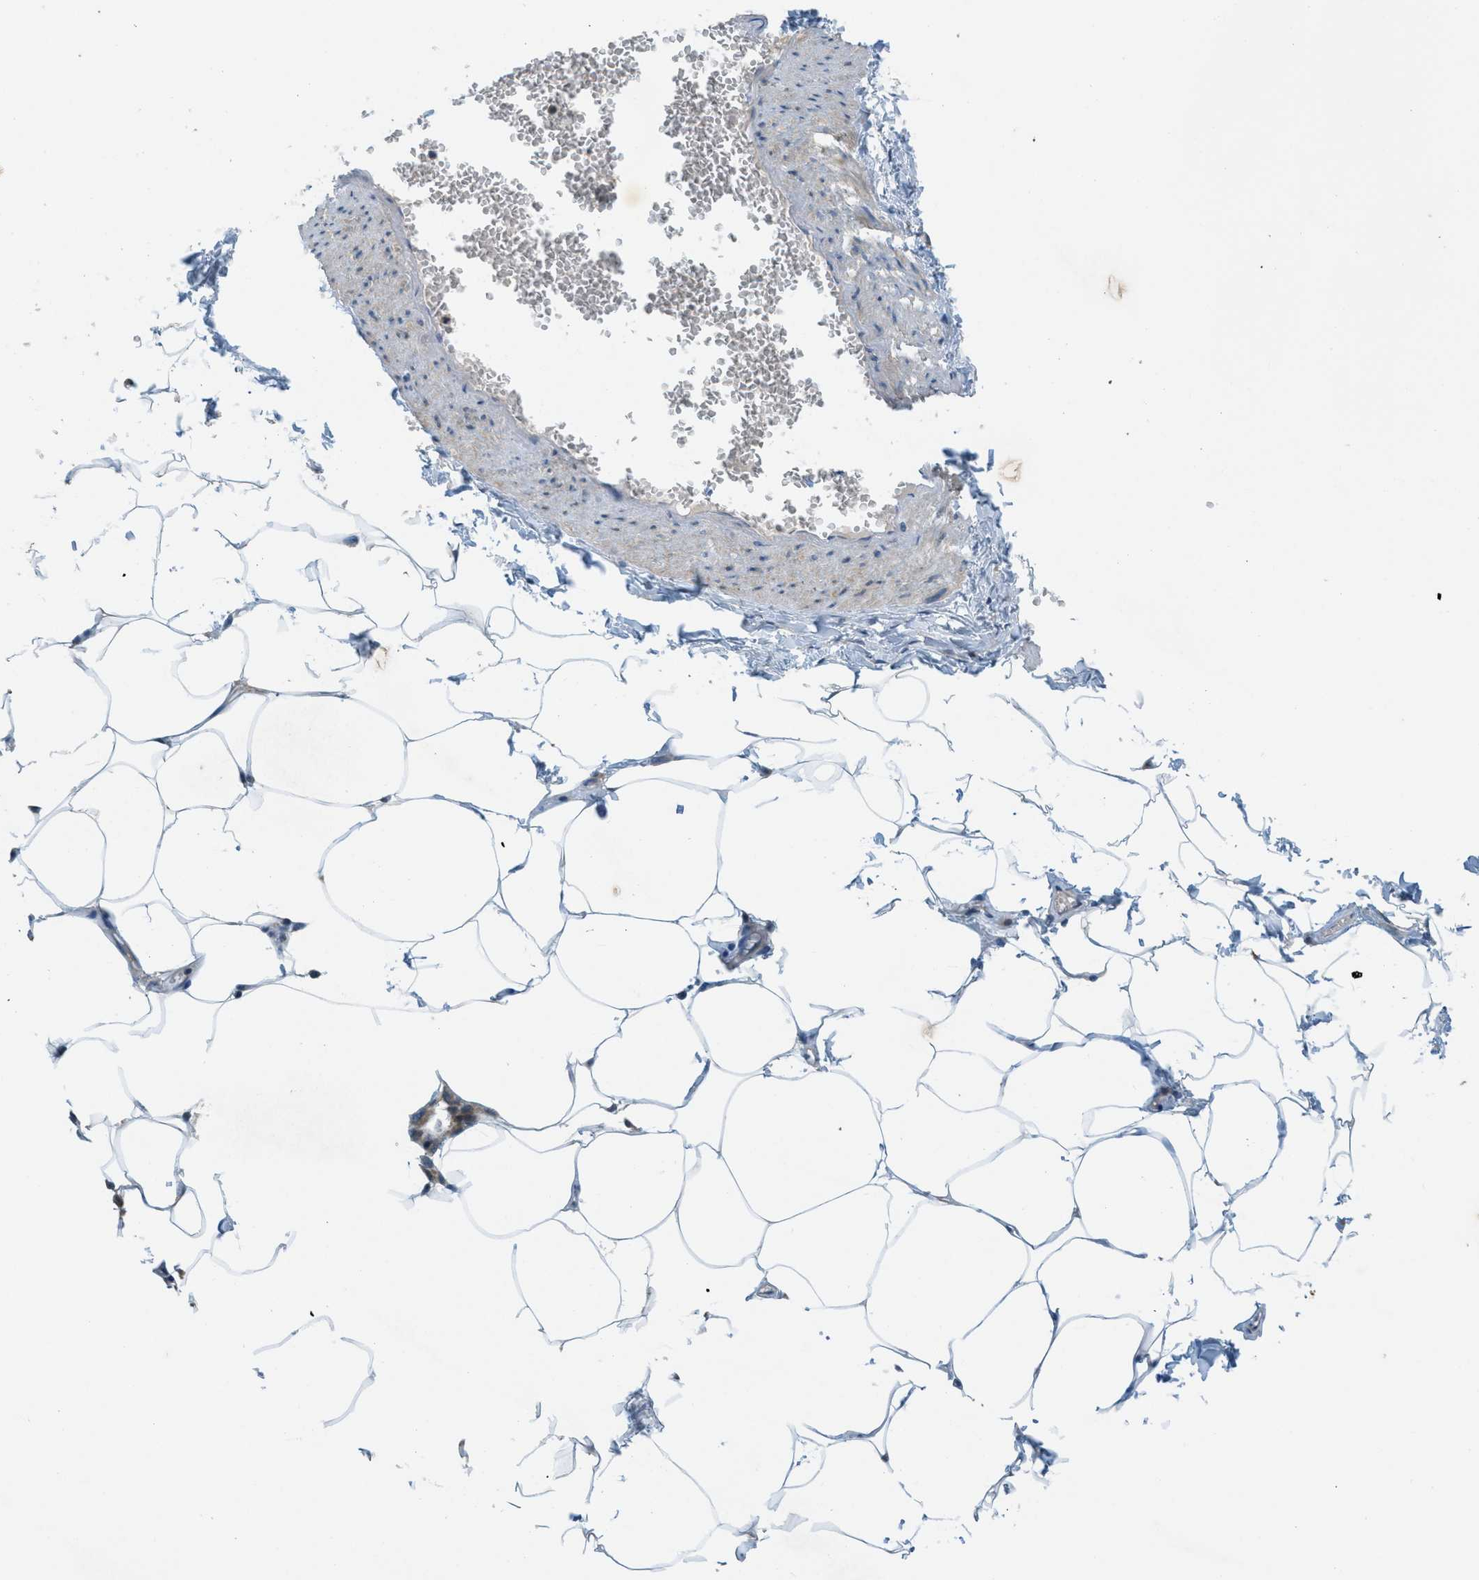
{"staining": {"intensity": "negative", "quantity": "none", "location": "none"}, "tissue": "adipose tissue", "cell_type": "Adipocytes", "image_type": "normal", "snomed": [{"axis": "morphology", "description": "Normal tissue, NOS"}, {"axis": "topography", "description": "Vascular tissue"}], "caption": "A photomicrograph of human adipose tissue is negative for staining in adipocytes.", "gene": "ADCY6", "patient": {"sex": "male", "age": 41}}